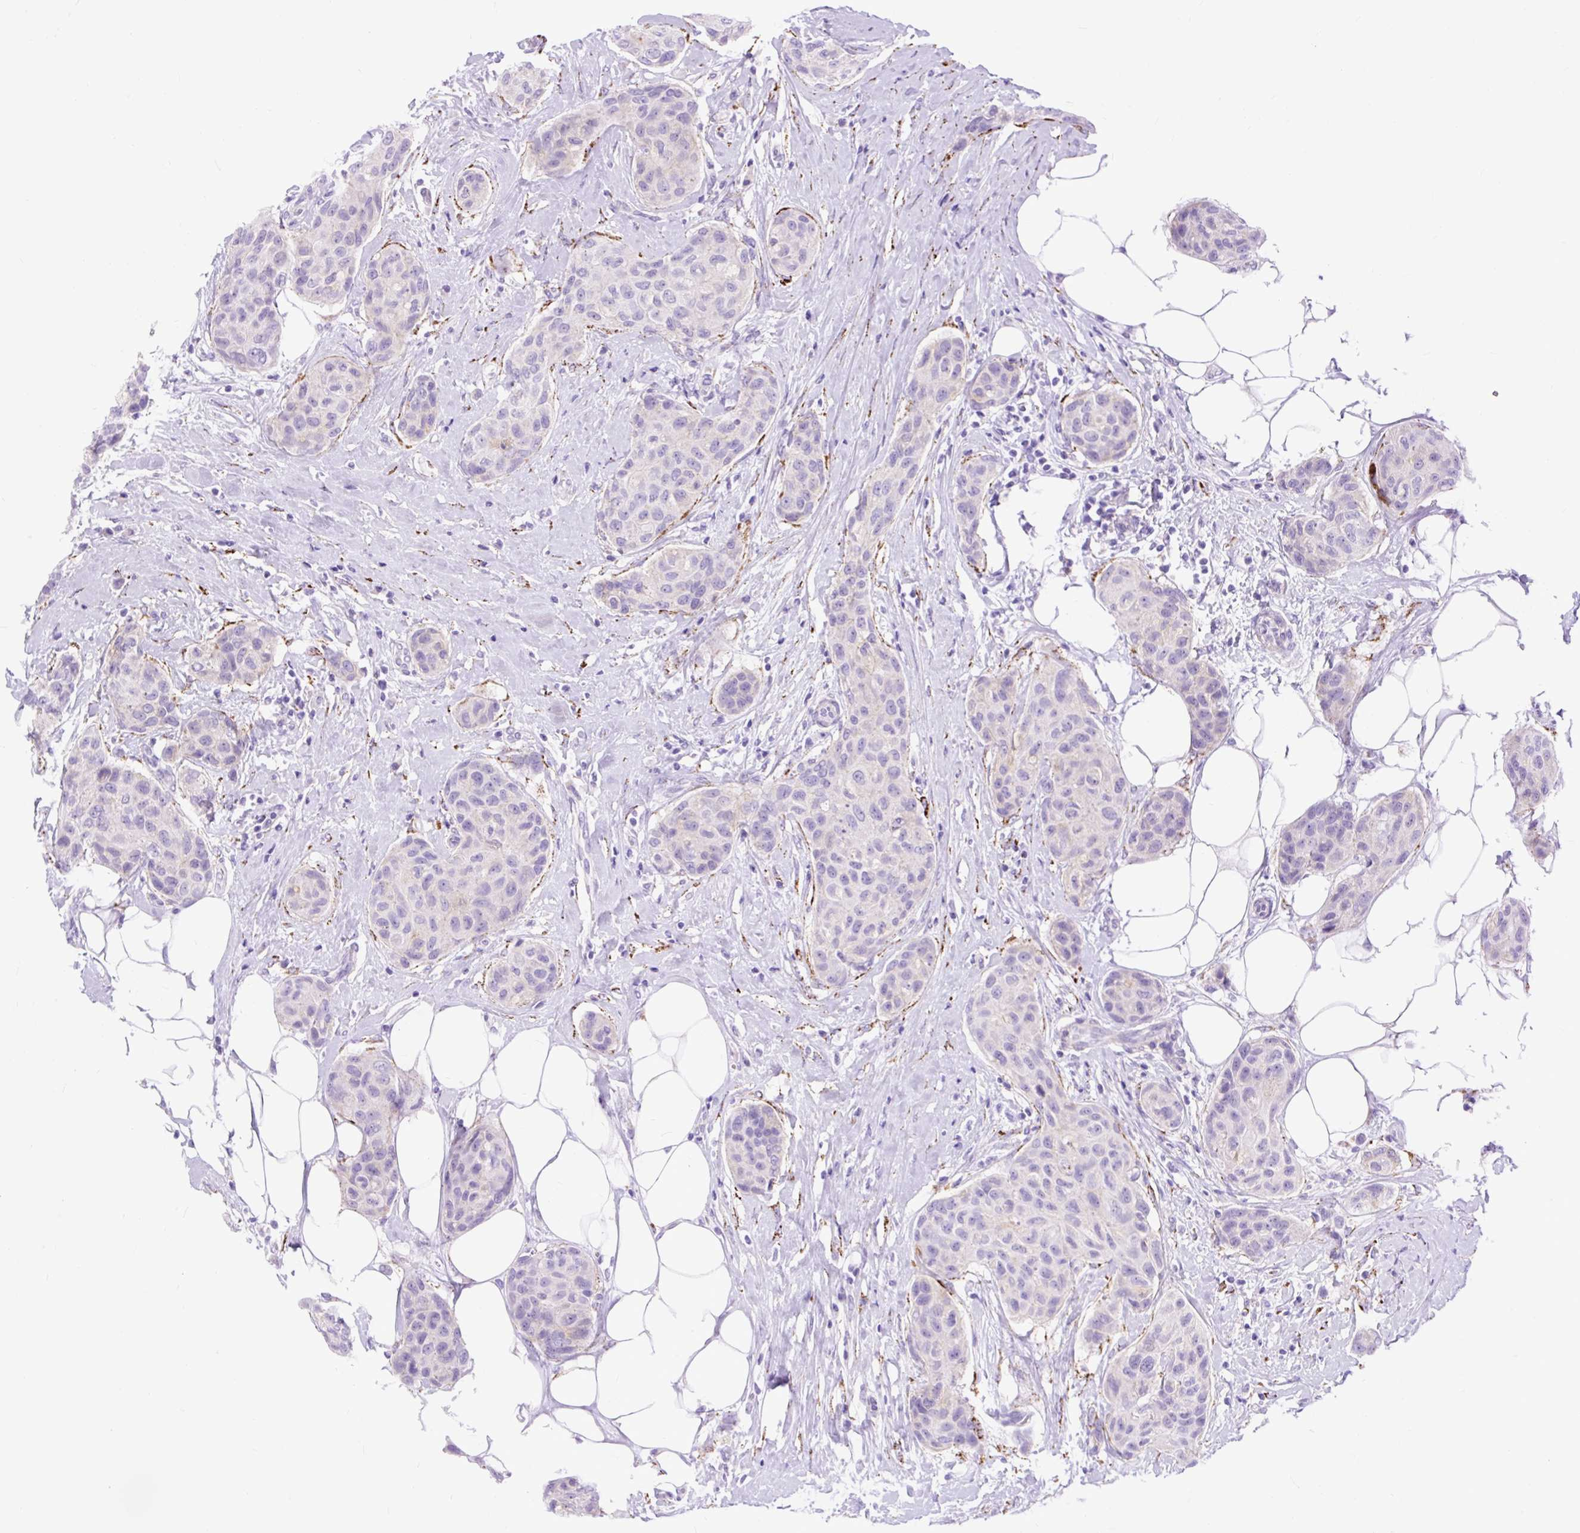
{"staining": {"intensity": "negative", "quantity": "none", "location": "none"}, "tissue": "breast cancer", "cell_type": "Tumor cells", "image_type": "cancer", "snomed": [{"axis": "morphology", "description": "Duct carcinoma"}, {"axis": "topography", "description": "Breast"}, {"axis": "topography", "description": "Lymph node"}], "caption": "This is a histopathology image of immunohistochemistry (IHC) staining of infiltrating ductal carcinoma (breast), which shows no expression in tumor cells.", "gene": "ZNF256", "patient": {"sex": "female", "age": 80}}